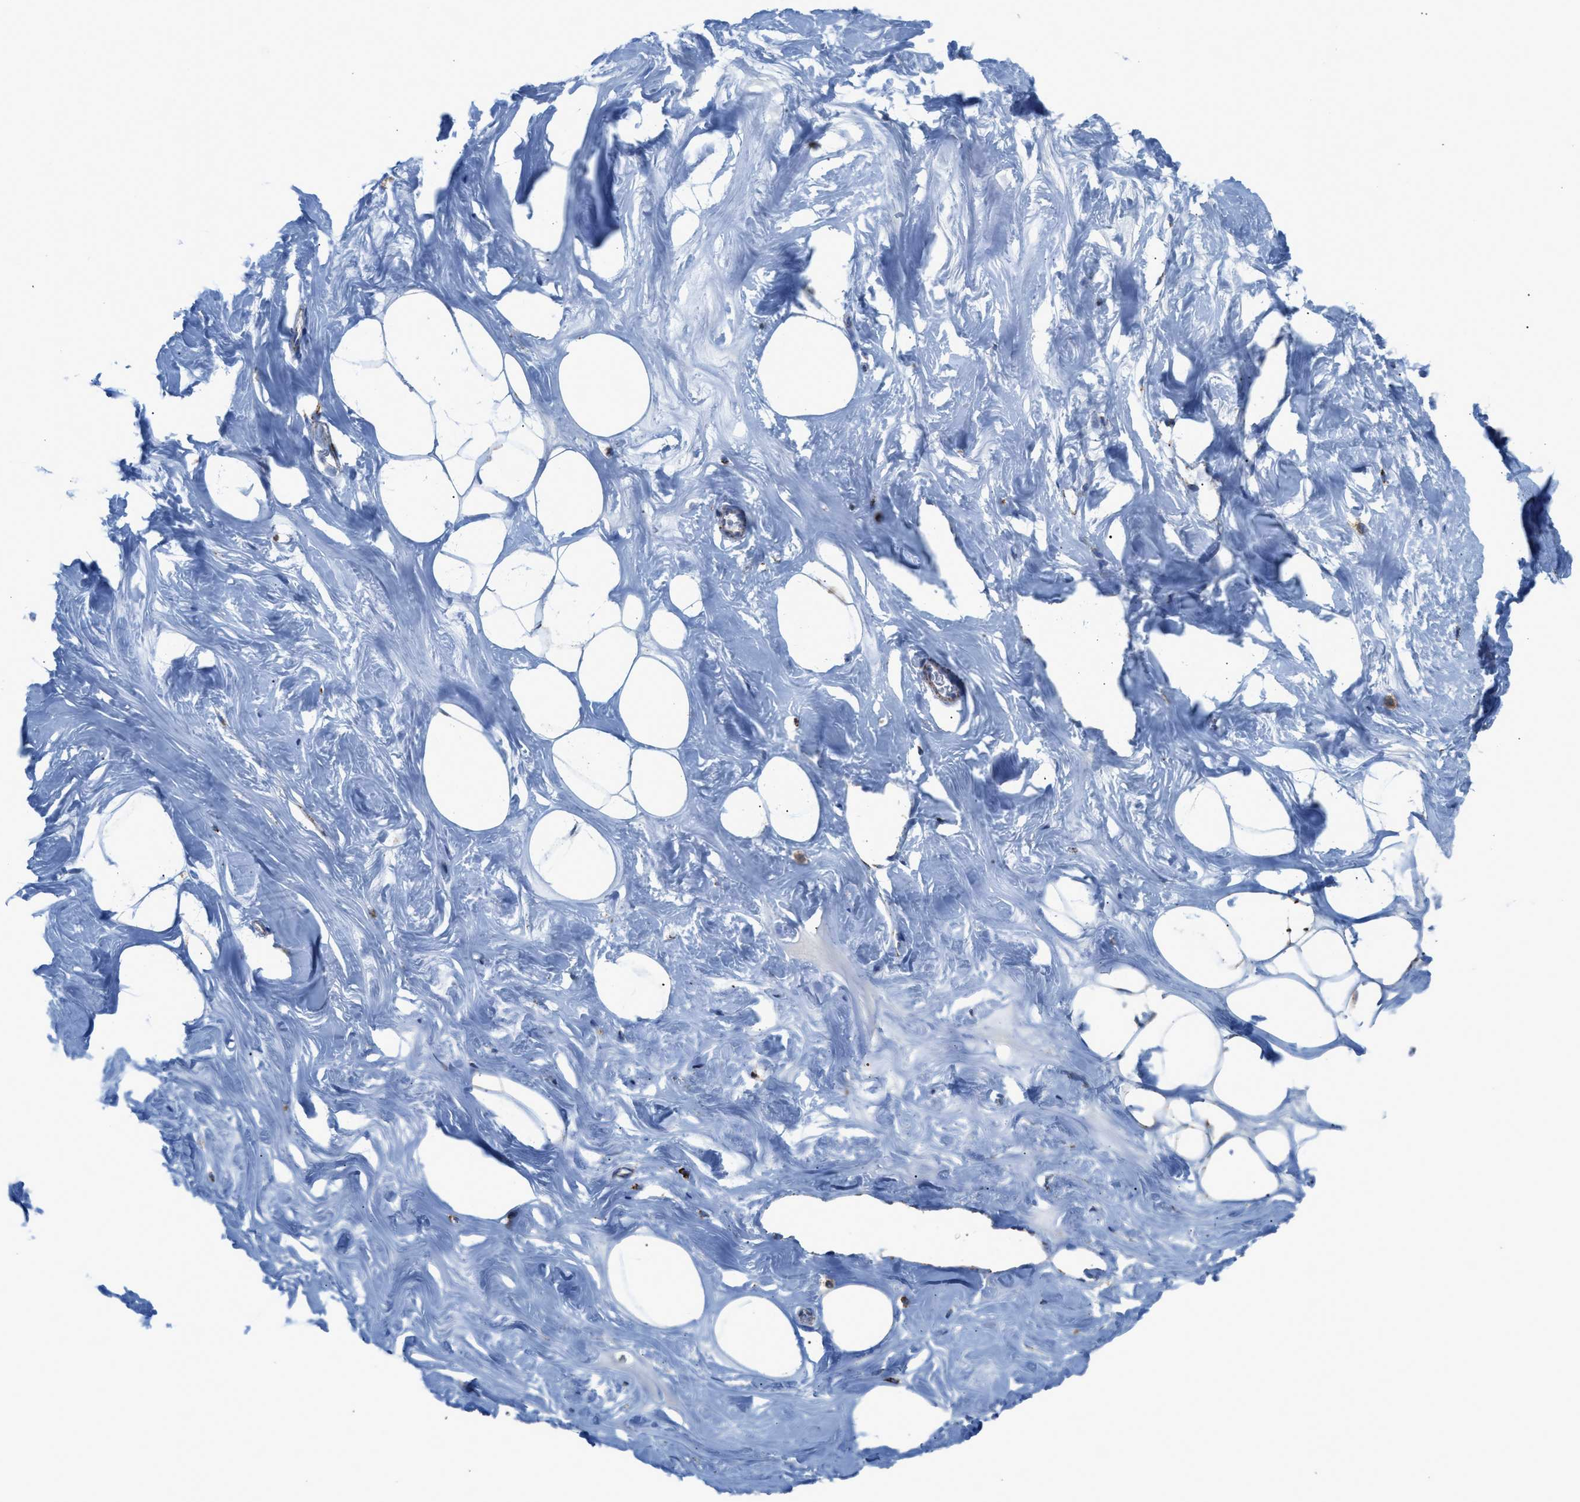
{"staining": {"intensity": "strong", "quantity": ">75%", "location": "cytoplasmic/membranous"}, "tissue": "adipose tissue", "cell_type": "Adipocytes", "image_type": "normal", "snomed": [{"axis": "morphology", "description": "Normal tissue, NOS"}, {"axis": "morphology", "description": "Fibrosis, NOS"}, {"axis": "topography", "description": "Breast"}, {"axis": "topography", "description": "Adipose tissue"}], "caption": "DAB immunohistochemical staining of benign adipose tissue demonstrates strong cytoplasmic/membranous protein positivity in about >75% of adipocytes.", "gene": "ECHS1", "patient": {"sex": "female", "age": 39}}